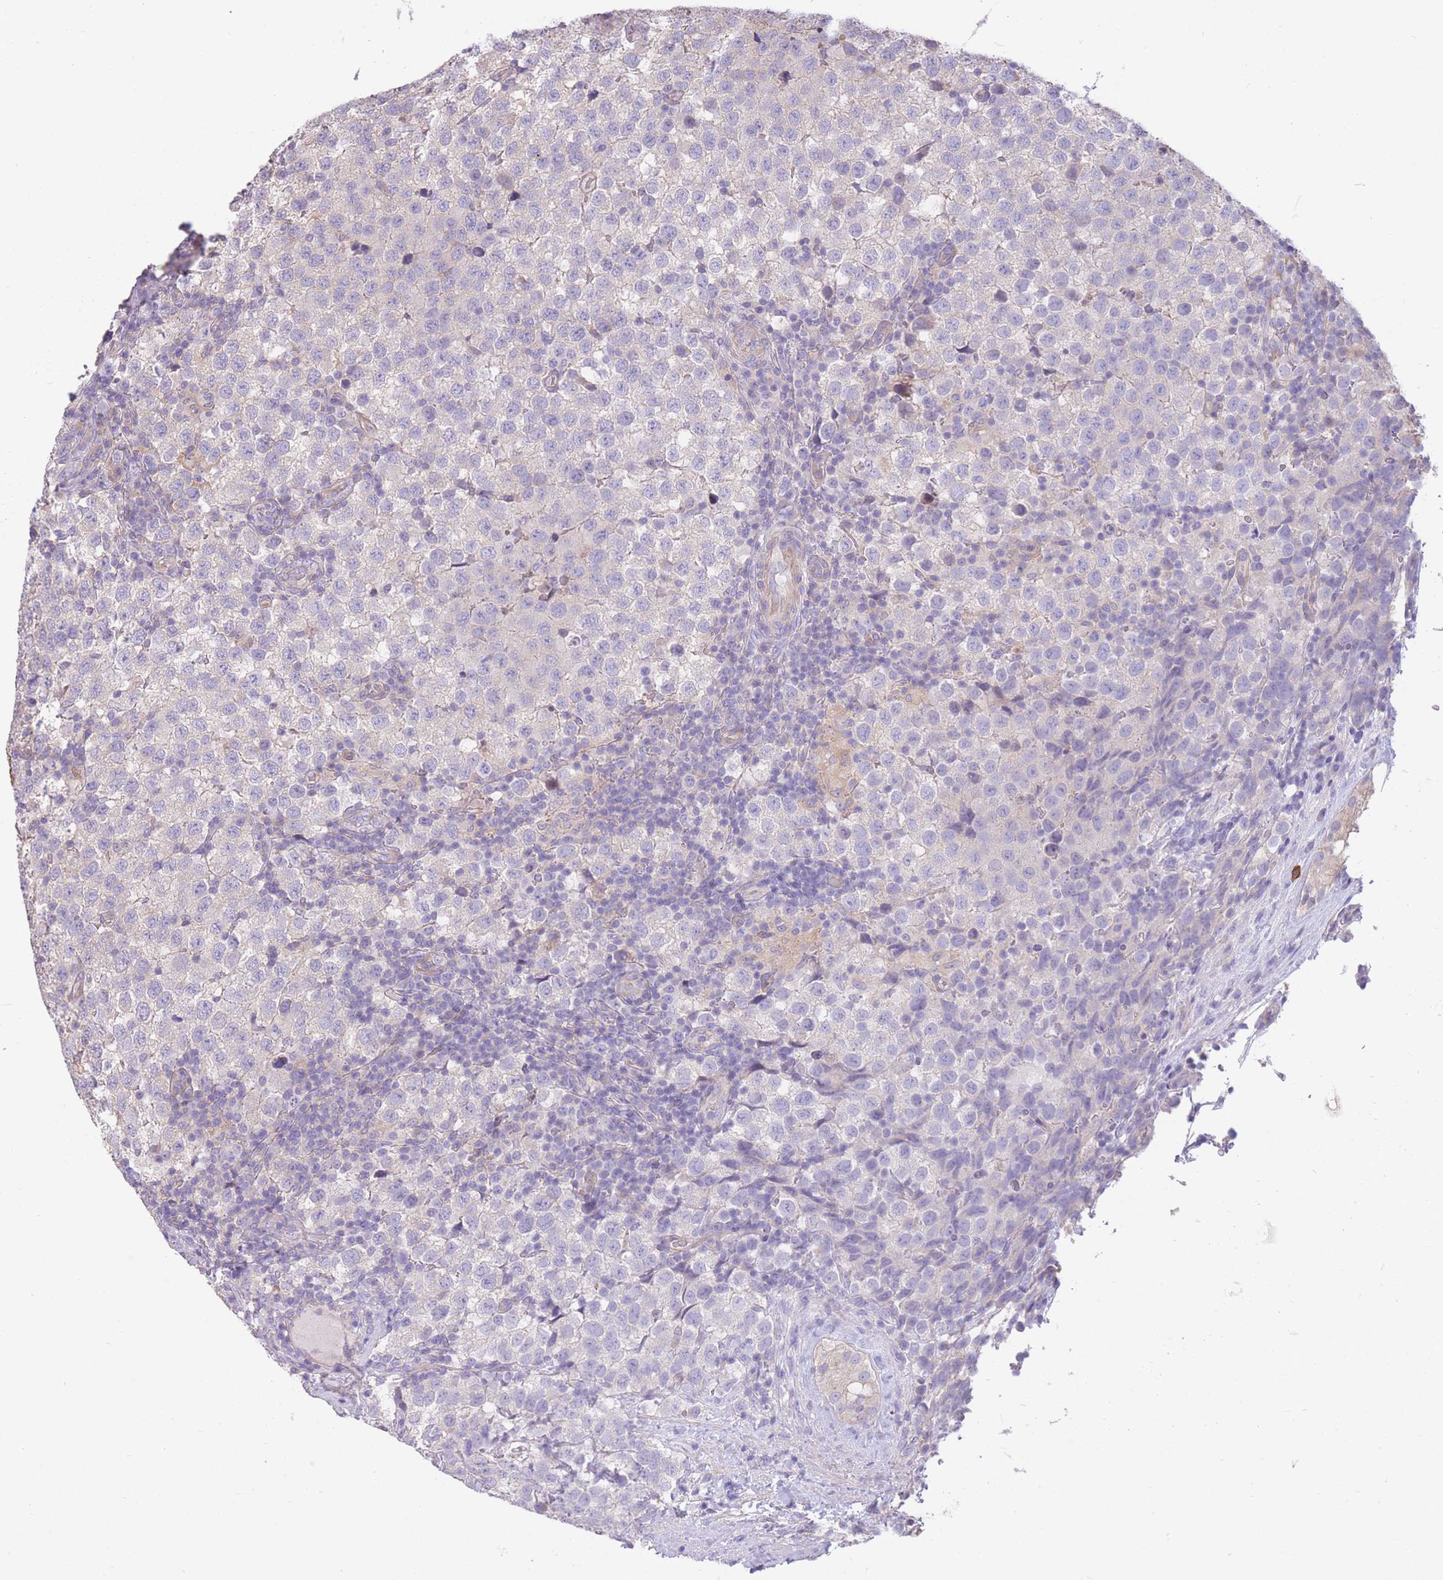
{"staining": {"intensity": "negative", "quantity": "none", "location": "none"}, "tissue": "testis cancer", "cell_type": "Tumor cells", "image_type": "cancer", "snomed": [{"axis": "morphology", "description": "Seminoma, NOS"}, {"axis": "topography", "description": "Testis"}], "caption": "Immunohistochemistry image of testis seminoma stained for a protein (brown), which displays no expression in tumor cells.", "gene": "OR5T1", "patient": {"sex": "male", "age": 34}}